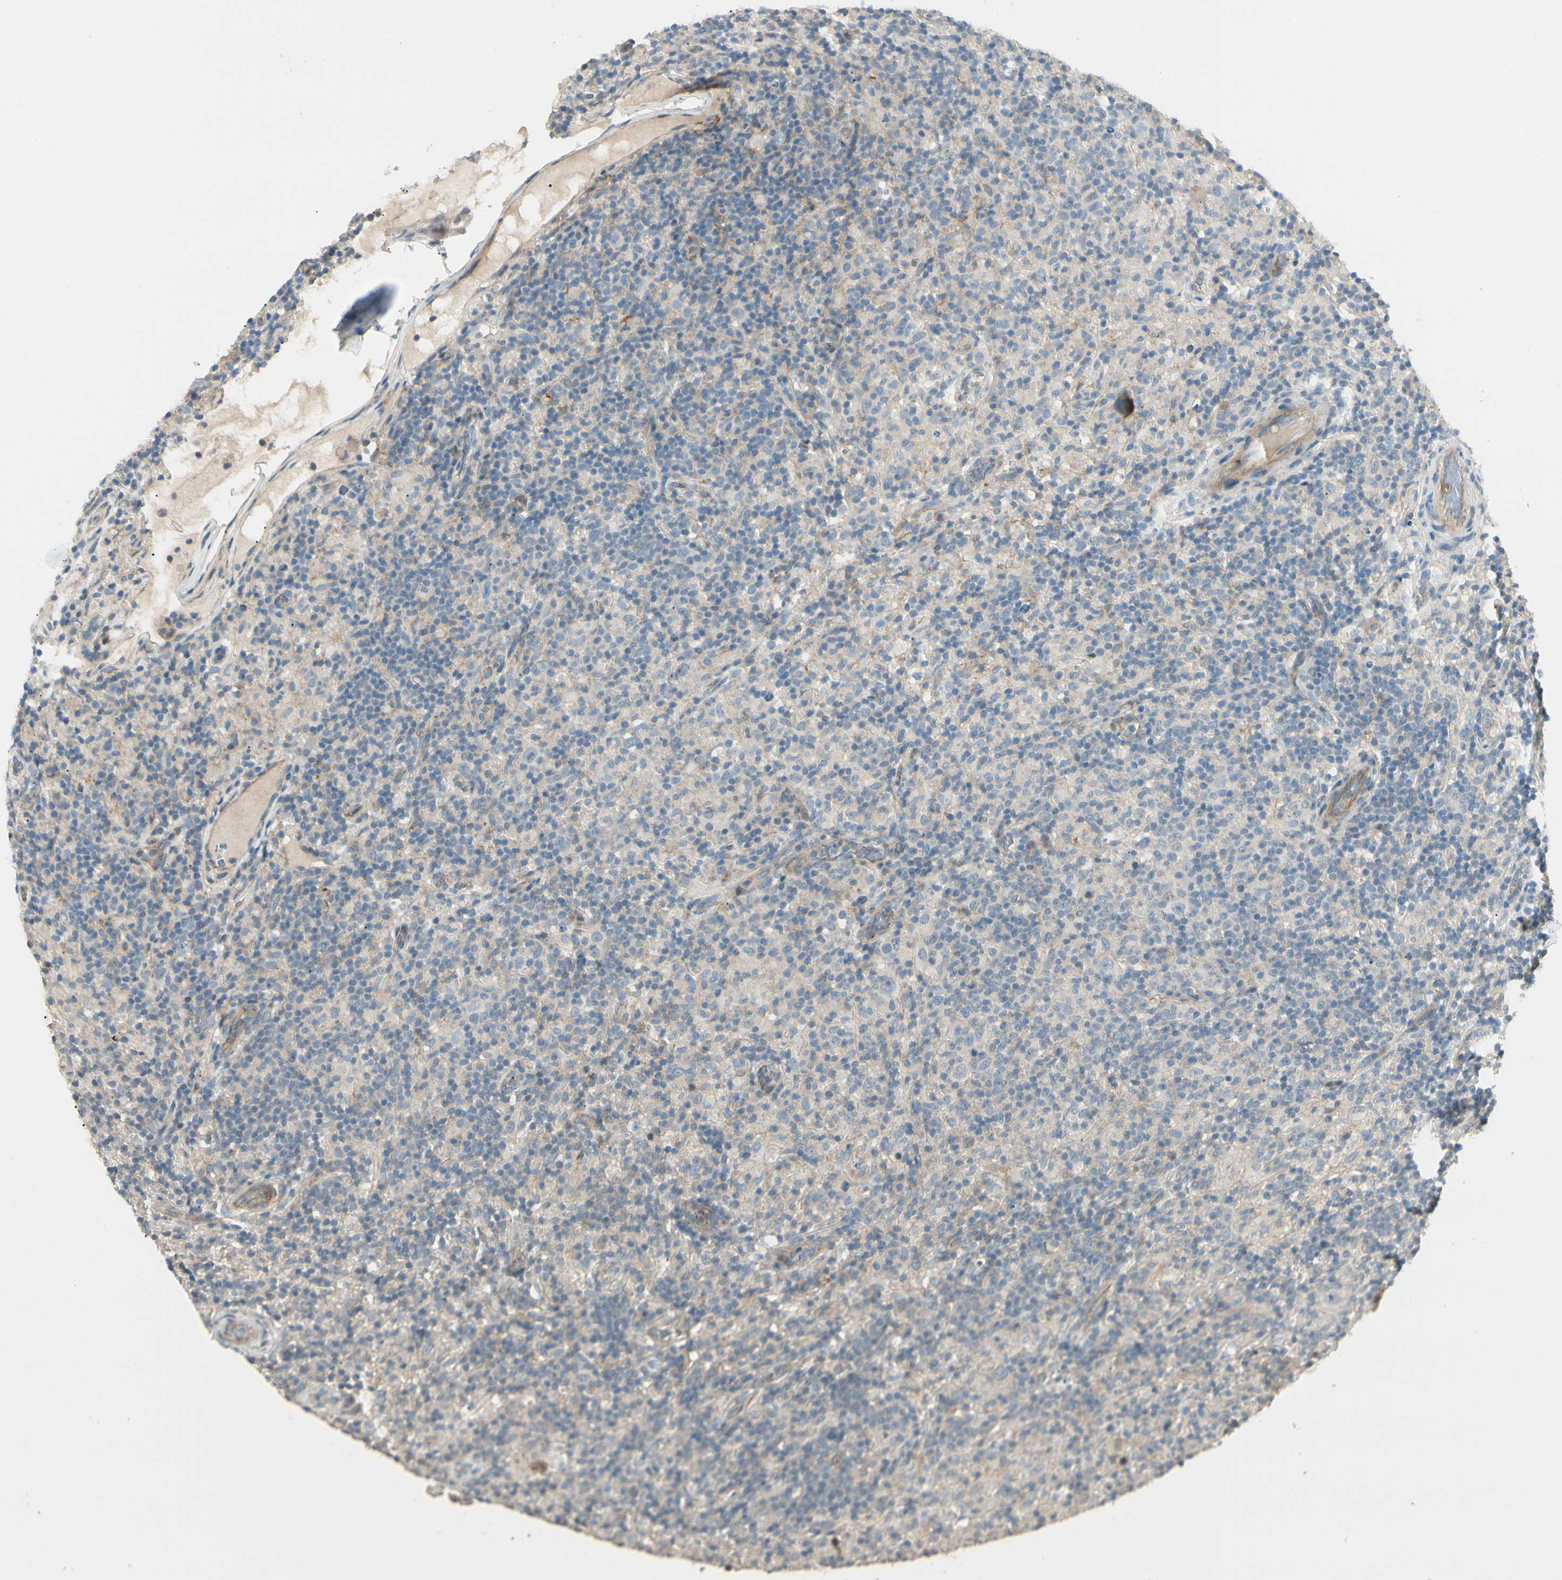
{"staining": {"intensity": "weak", "quantity": "<25%", "location": "cytoplasmic/membranous"}, "tissue": "lymphoma", "cell_type": "Tumor cells", "image_type": "cancer", "snomed": [{"axis": "morphology", "description": "Hodgkin's disease, NOS"}, {"axis": "topography", "description": "Lymph node"}], "caption": "Micrograph shows no protein positivity in tumor cells of Hodgkin's disease tissue. (DAB IHC visualized using brightfield microscopy, high magnification).", "gene": "P3H2", "patient": {"sex": "male", "age": 70}}